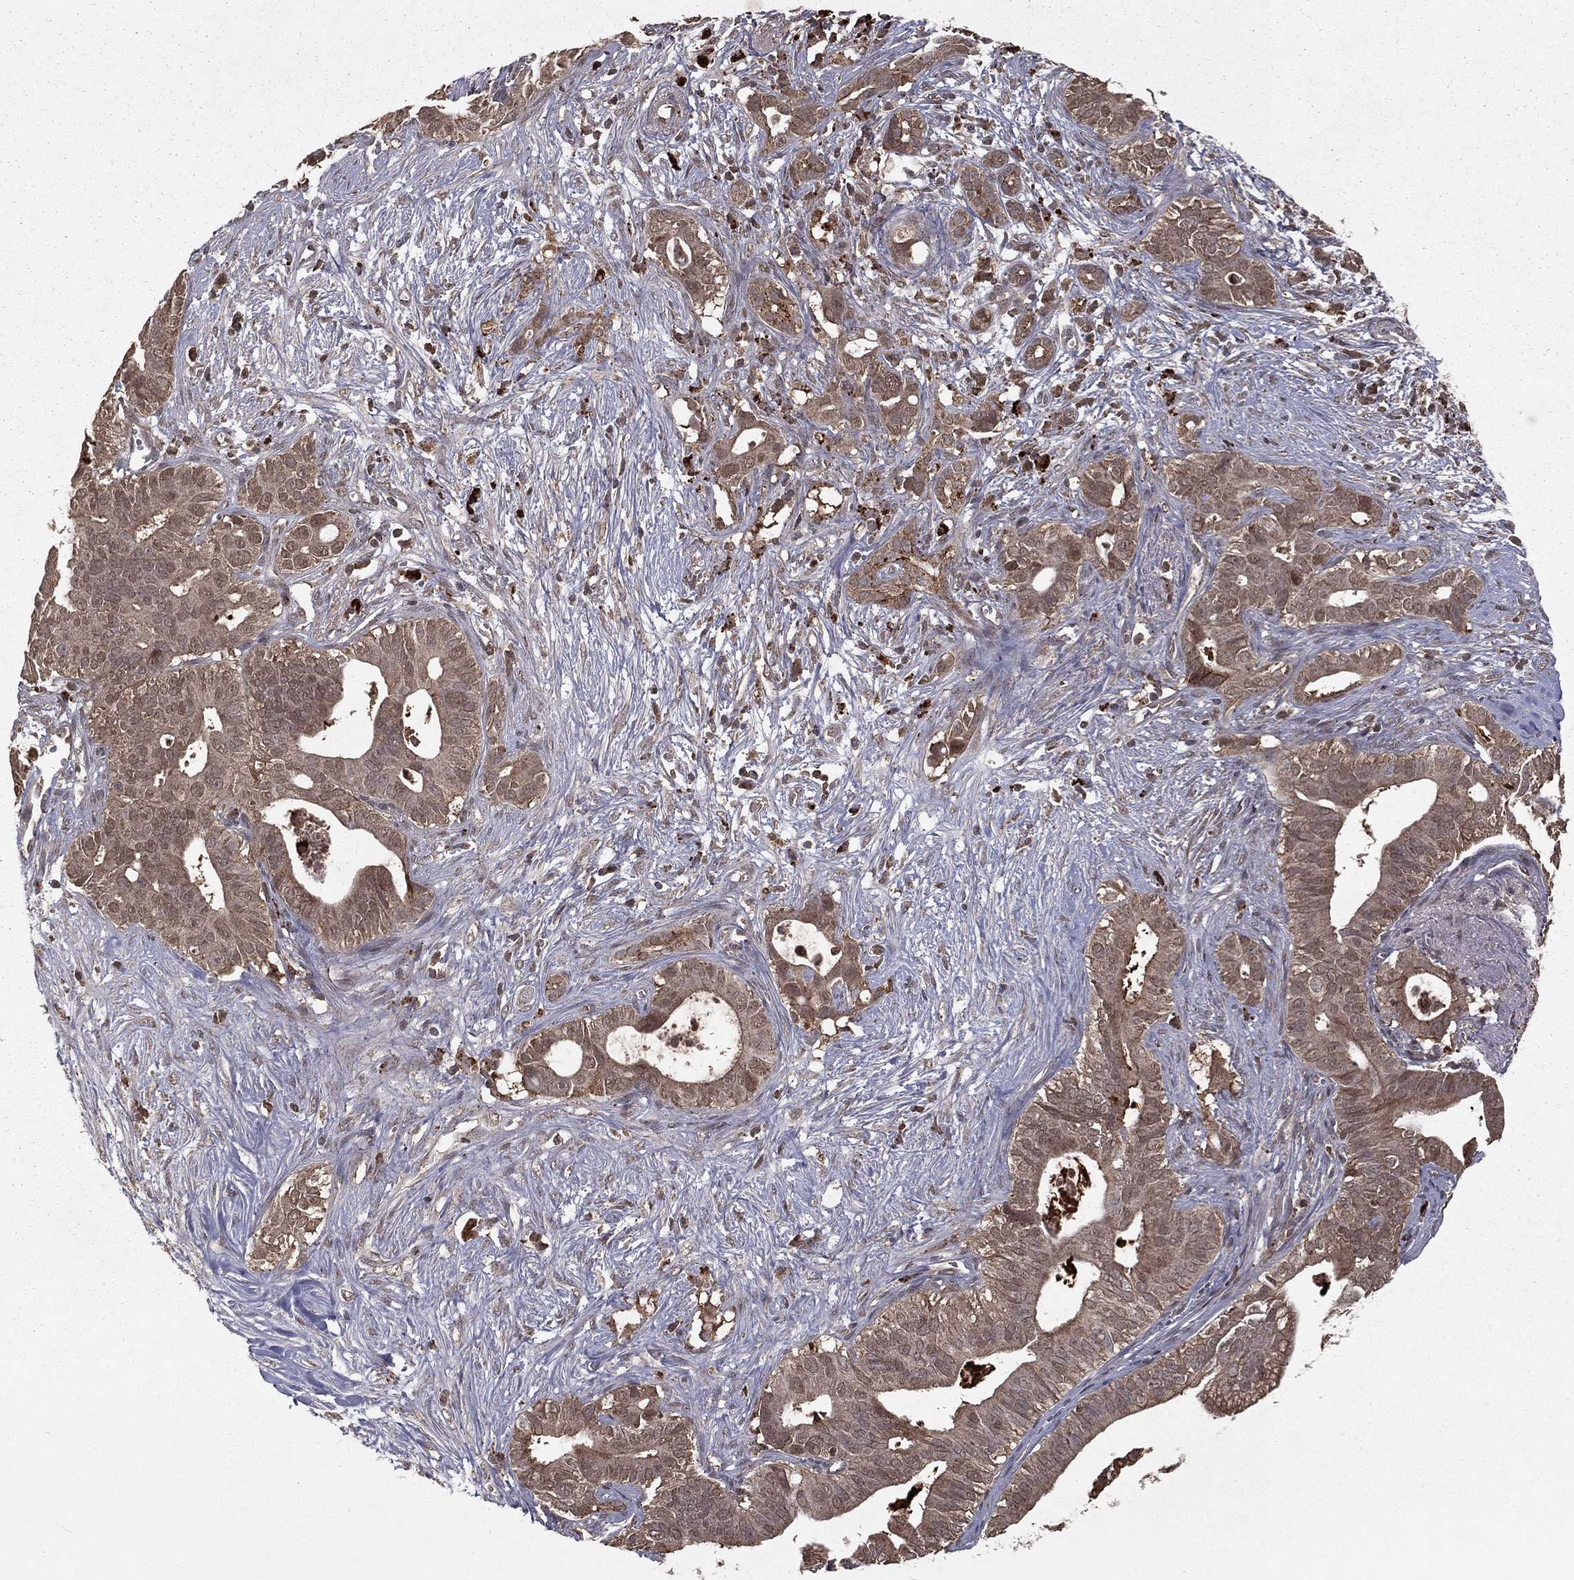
{"staining": {"intensity": "weak", "quantity": ">75%", "location": "cytoplasmic/membranous"}, "tissue": "pancreatic cancer", "cell_type": "Tumor cells", "image_type": "cancer", "snomed": [{"axis": "morphology", "description": "Adenocarcinoma, NOS"}, {"axis": "topography", "description": "Pancreas"}], "caption": "DAB immunohistochemical staining of human pancreatic cancer reveals weak cytoplasmic/membranous protein expression in about >75% of tumor cells.", "gene": "ZDHHC15", "patient": {"sex": "male", "age": 61}}